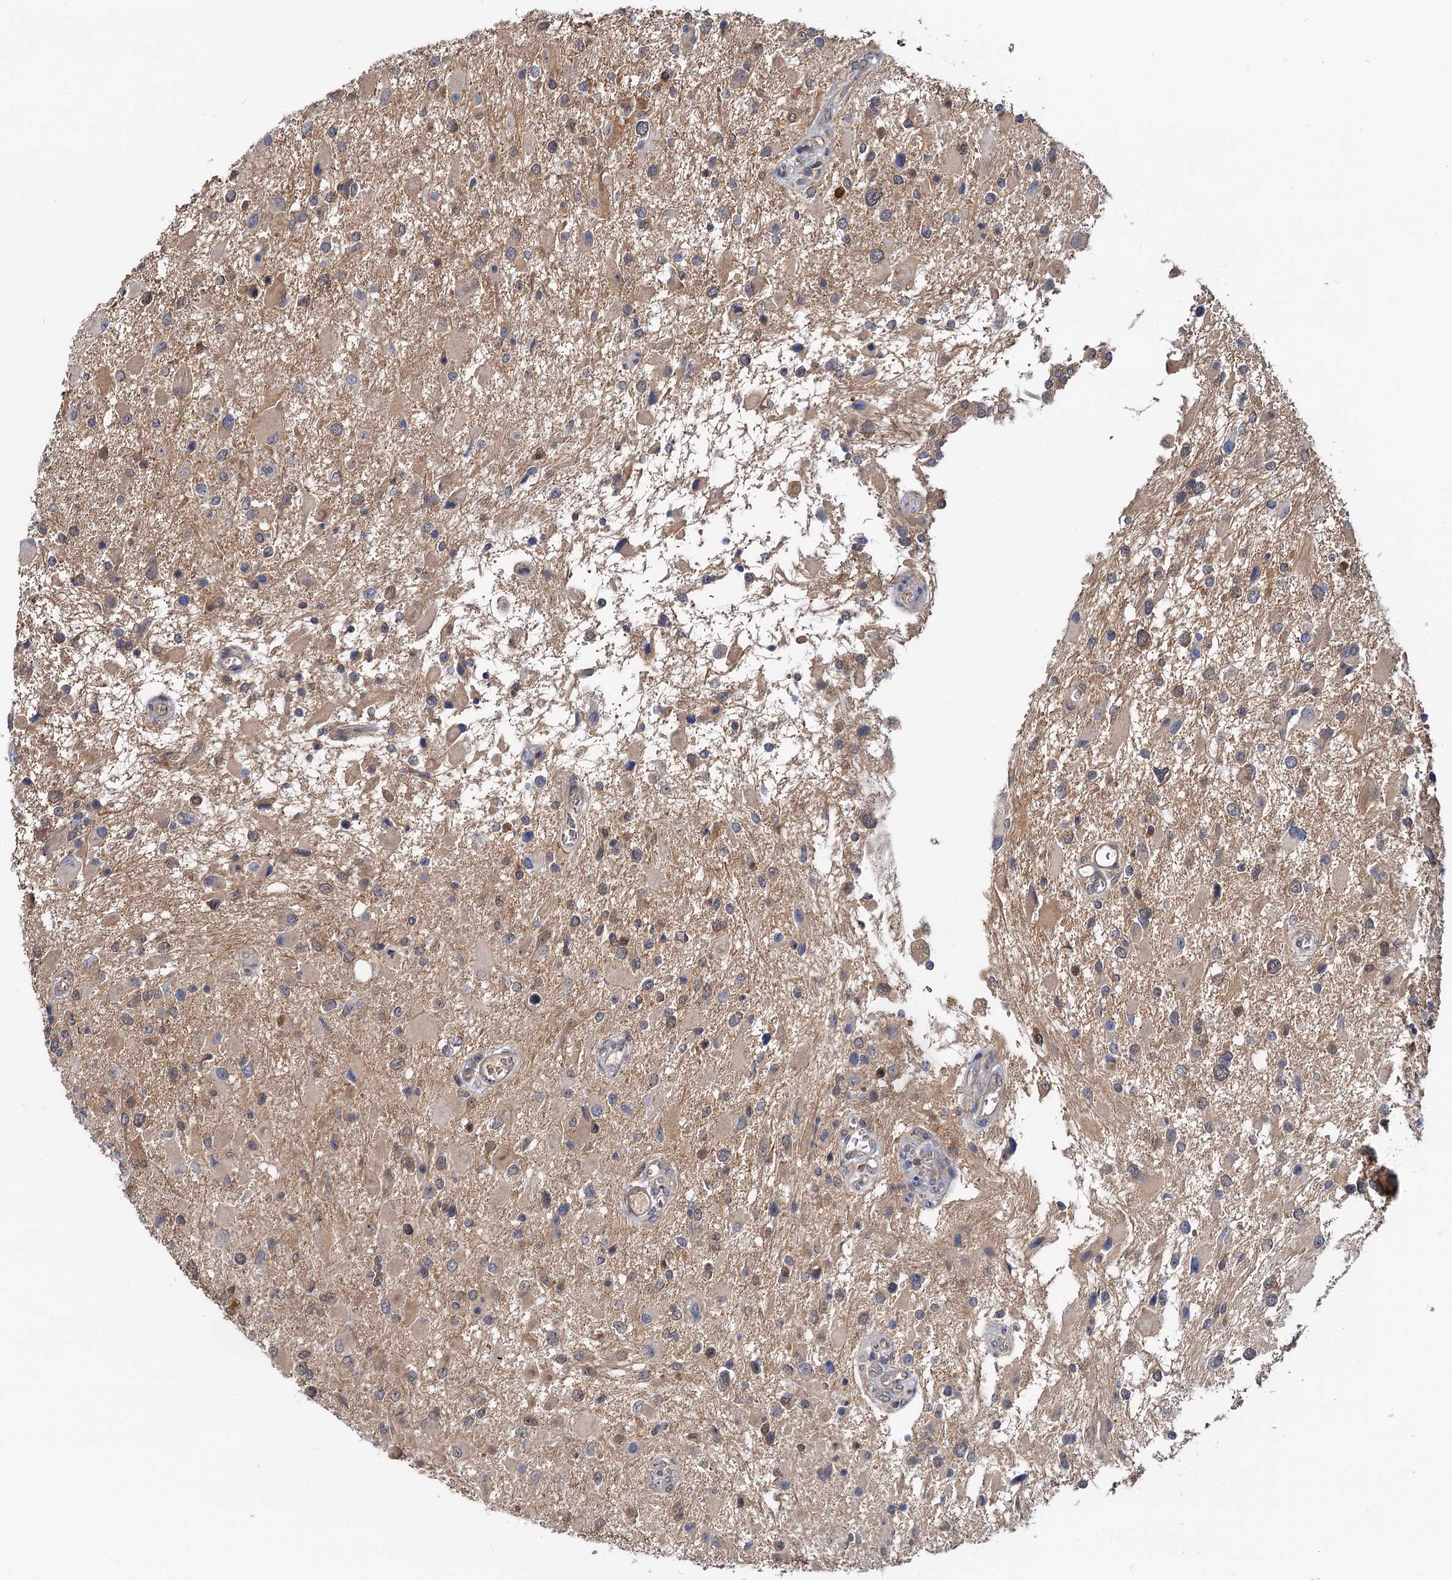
{"staining": {"intensity": "weak", "quantity": ">75%", "location": "cytoplasmic/membranous"}, "tissue": "glioma", "cell_type": "Tumor cells", "image_type": "cancer", "snomed": [{"axis": "morphology", "description": "Glioma, malignant, High grade"}, {"axis": "topography", "description": "Brain"}], "caption": "Glioma stained with a protein marker demonstrates weak staining in tumor cells.", "gene": "SNX15", "patient": {"sex": "male", "age": 53}}